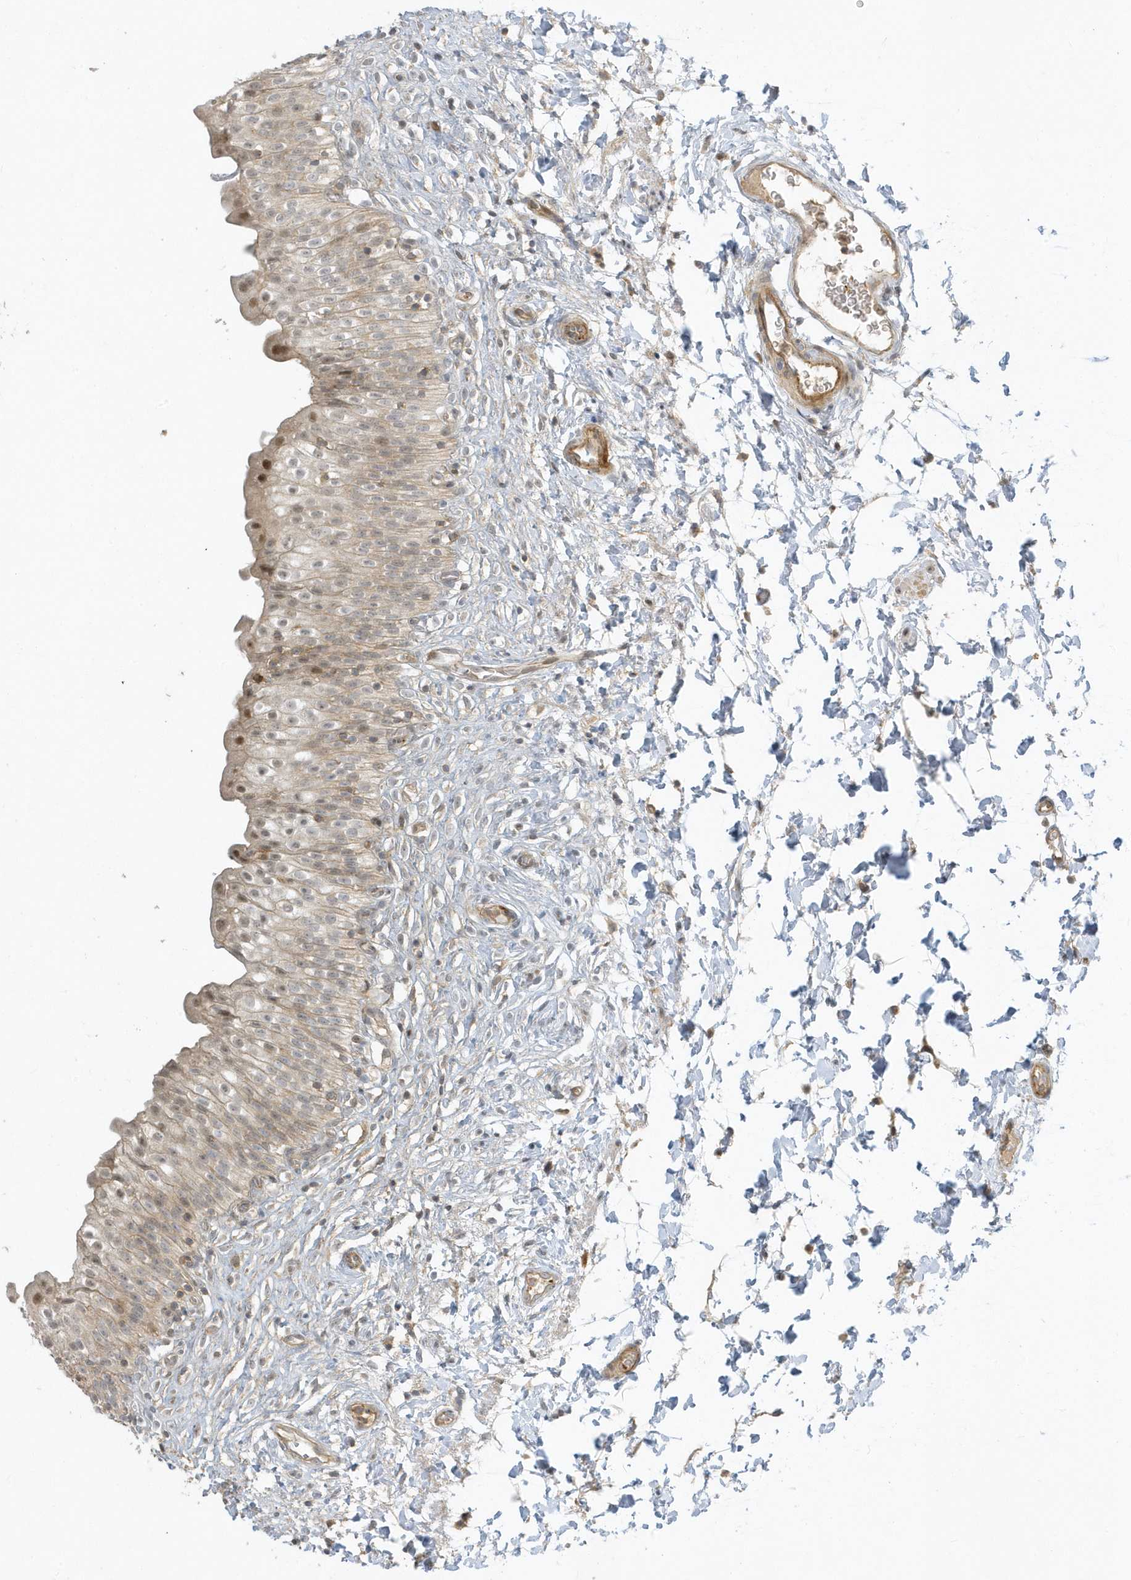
{"staining": {"intensity": "weak", "quantity": ">75%", "location": "cytoplasmic/membranous,nuclear"}, "tissue": "urinary bladder", "cell_type": "Urothelial cells", "image_type": "normal", "snomed": [{"axis": "morphology", "description": "Normal tissue, NOS"}, {"axis": "topography", "description": "Urinary bladder"}], "caption": "Protein staining of normal urinary bladder displays weak cytoplasmic/membranous,nuclear expression in about >75% of urothelial cells.", "gene": "ZBTB8A", "patient": {"sex": "male", "age": 55}}